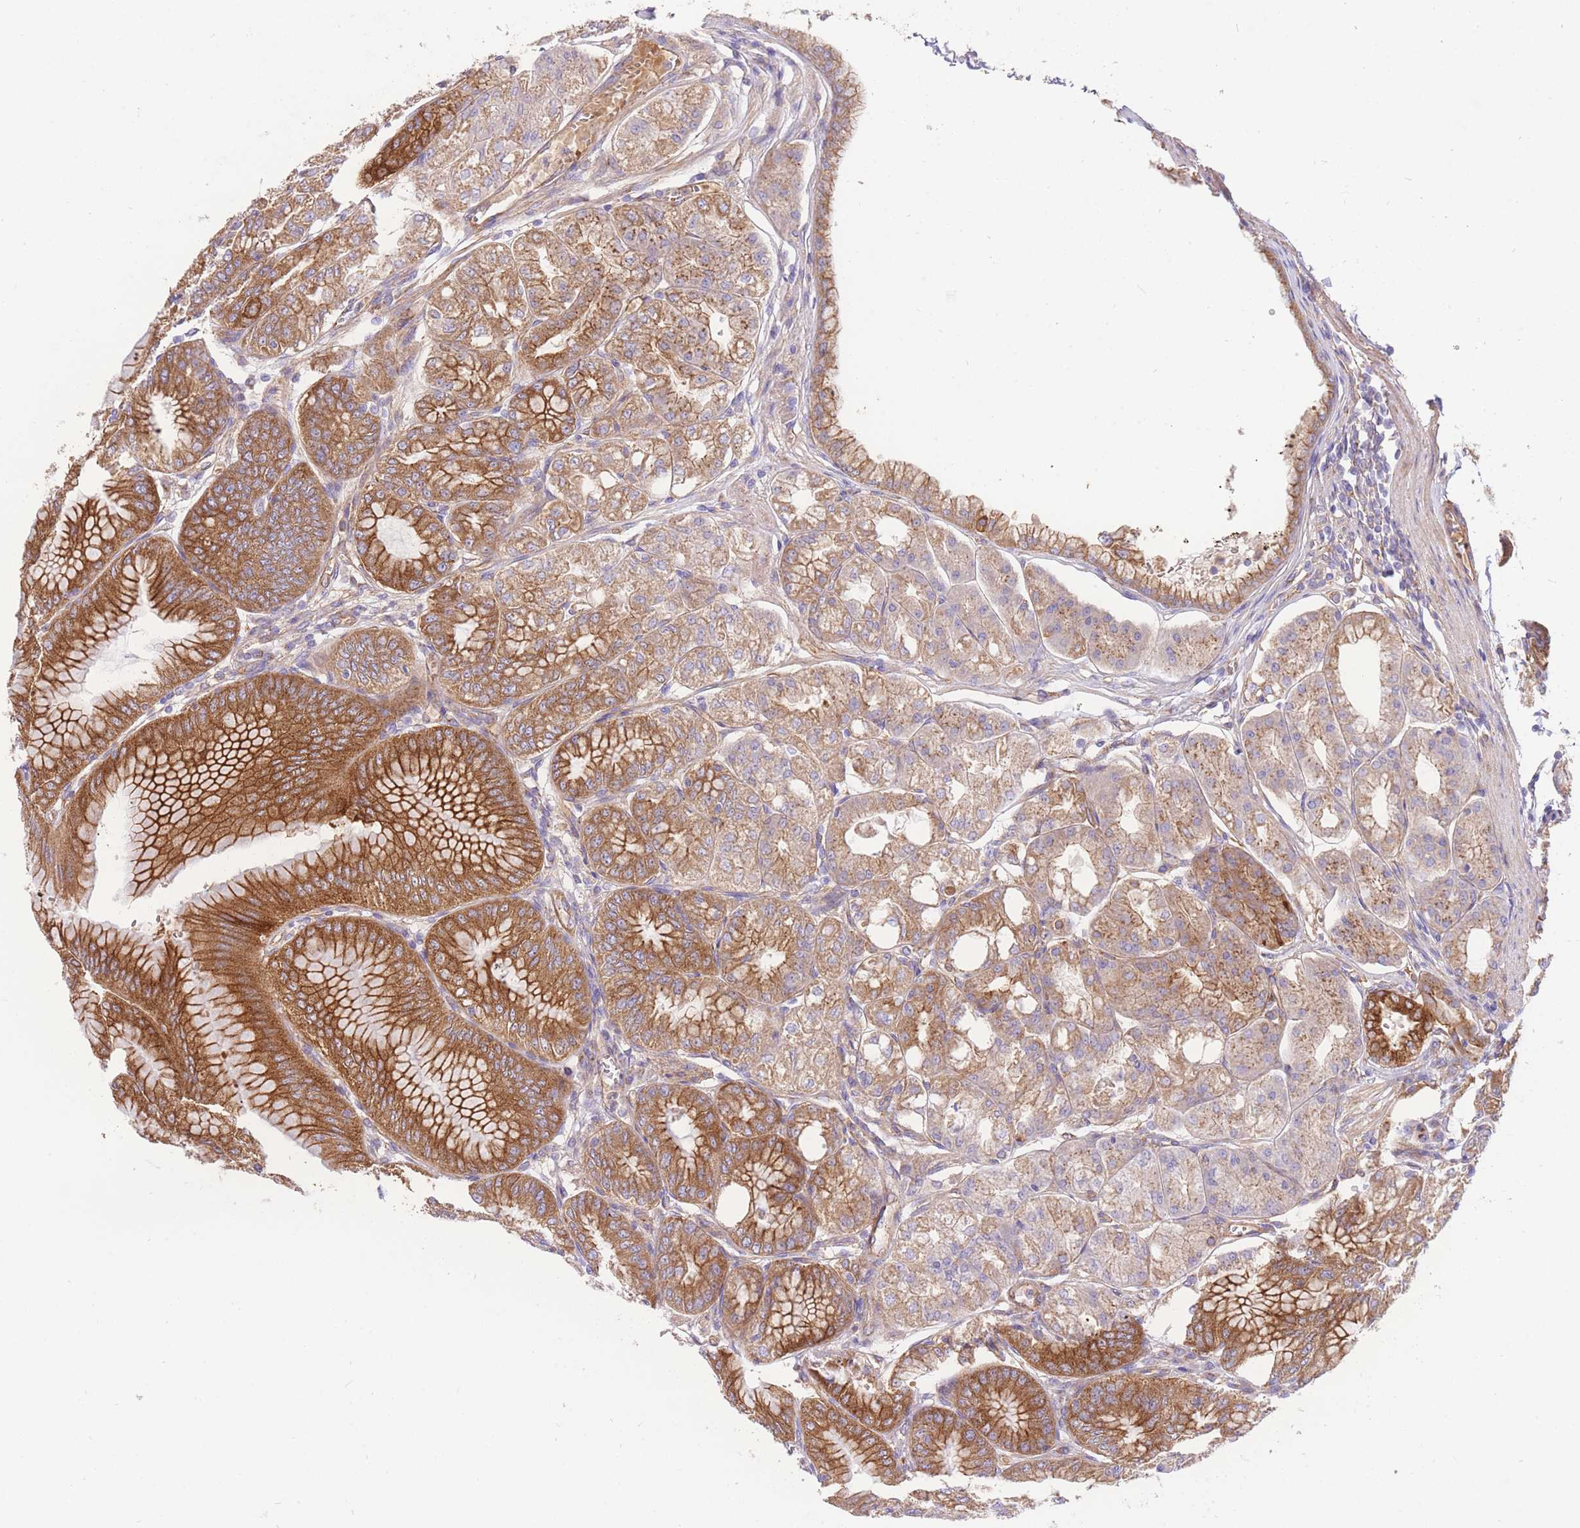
{"staining": {"intensity": "strong", "quantity": "25%-75%", "location": "cytoplasmic/membranous"}, "tissue": "stomach", "cell_type": "Glandular cells", "image_type": "normal", "snomed": [{"axis": "morphology", "description": "Normal tissue, NOS"}, {"axis": "topography", "description": "Stomach, lower"}], "caption": "About 25%-75% of glandular cells in unremarkable human stomach reveal strong cytoplasmic/membranous protein expression as visualized by brown immunohistochemical staining.", "gene": "INSYN2B", "patient": {"sex": "male", "age": 71}}